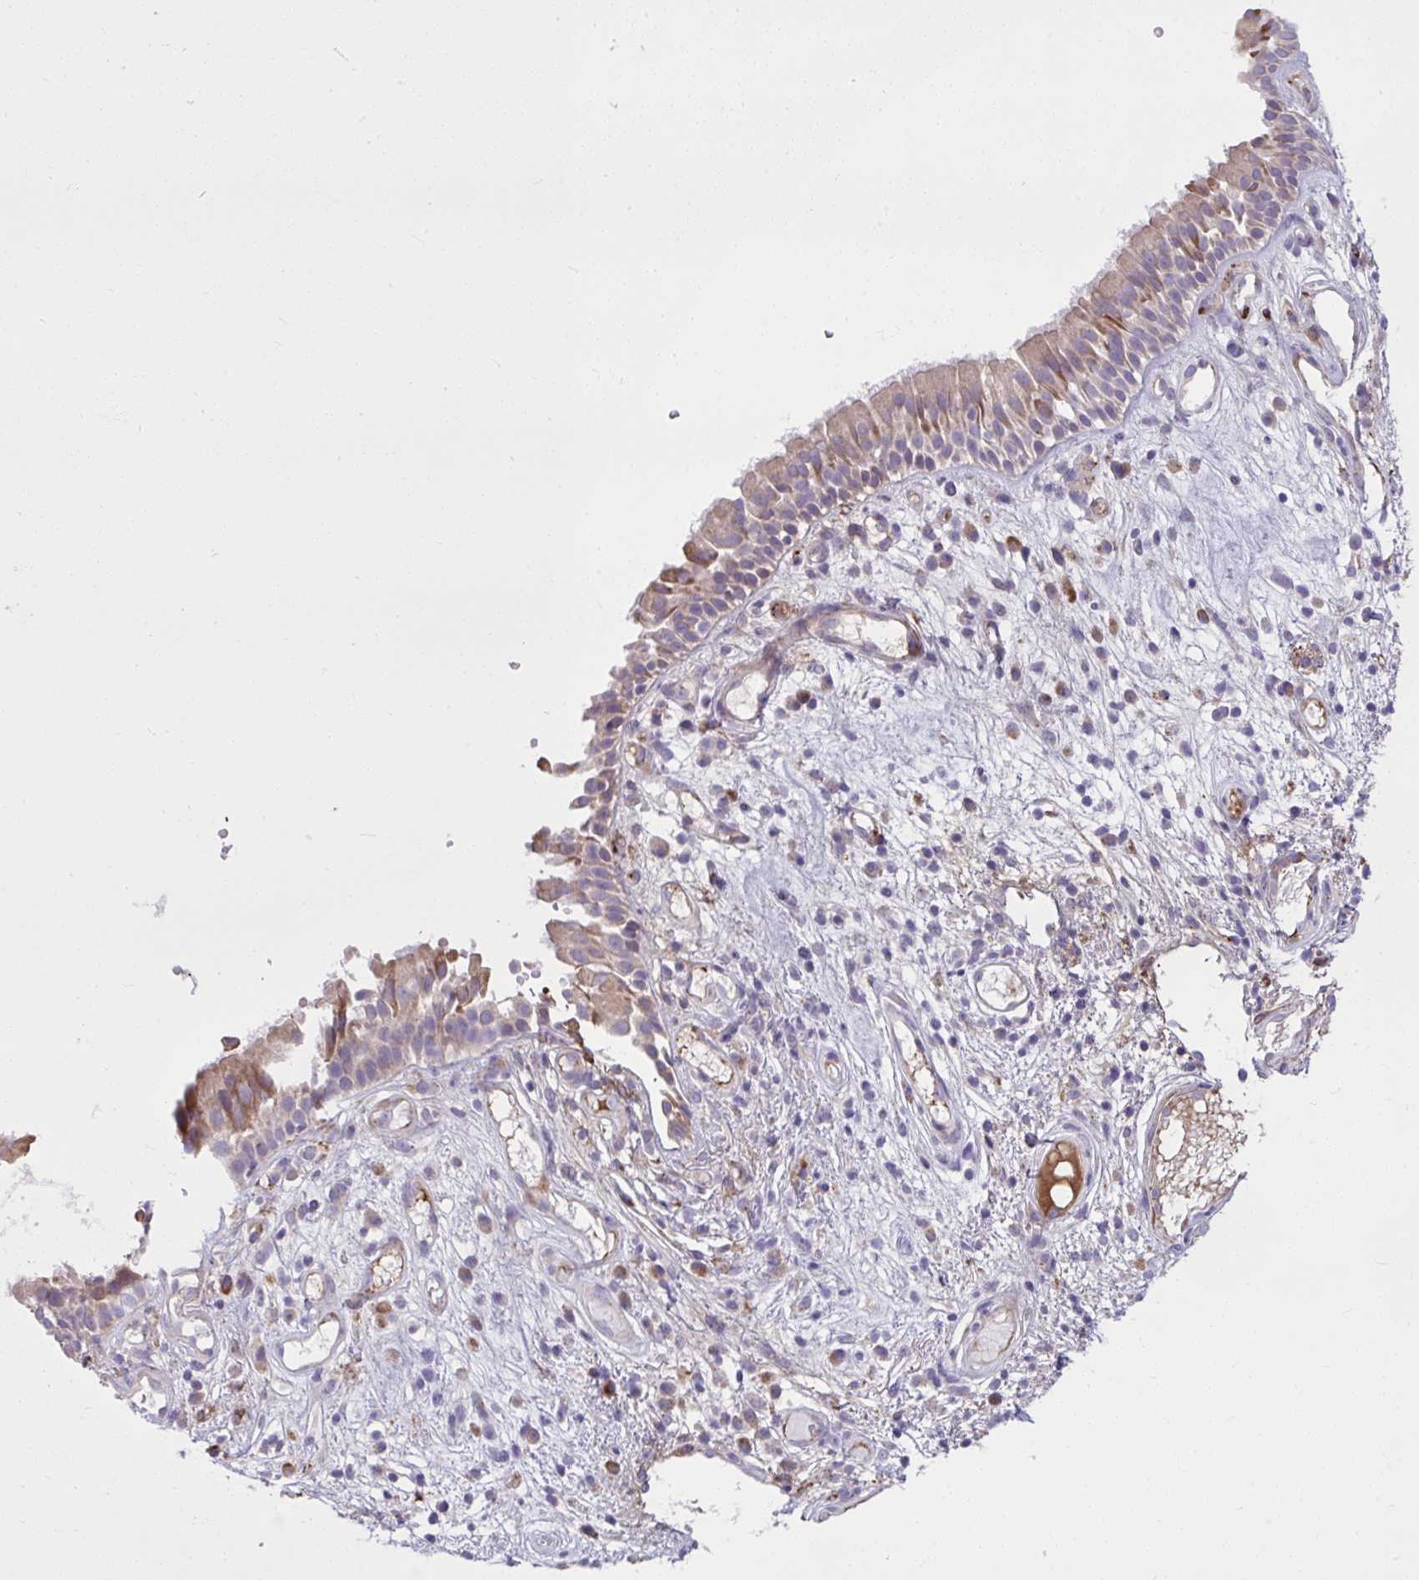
{"staining": {"intensity": "weak", "quantity": ">75%", "location": "cytoplasmic/membranous"}, "tissue": "nasopharynx", "cell_type": "Respiratory epithelial cells", "image_type": "normal", "snomed": [{"axis": "morphology", "description": "Normal tissue, NOS"}, {"axis": "morphology", "description": "Inflammation, NOS"}, {"axis": "topography", "description": "Nasopharynx"}], "caption": "Respiratory epithelial cells show low levels of weak cytoplasmic/membranous positivity in approximately >75% of cells in unremarkable human nasopharynx. Using DAB (brown) and hematoxylin (blue) stains, captured at high magnification using brightfield microscopy.", "gene": "PIGZ", "patient": {"sex": "male", "age": 54}}